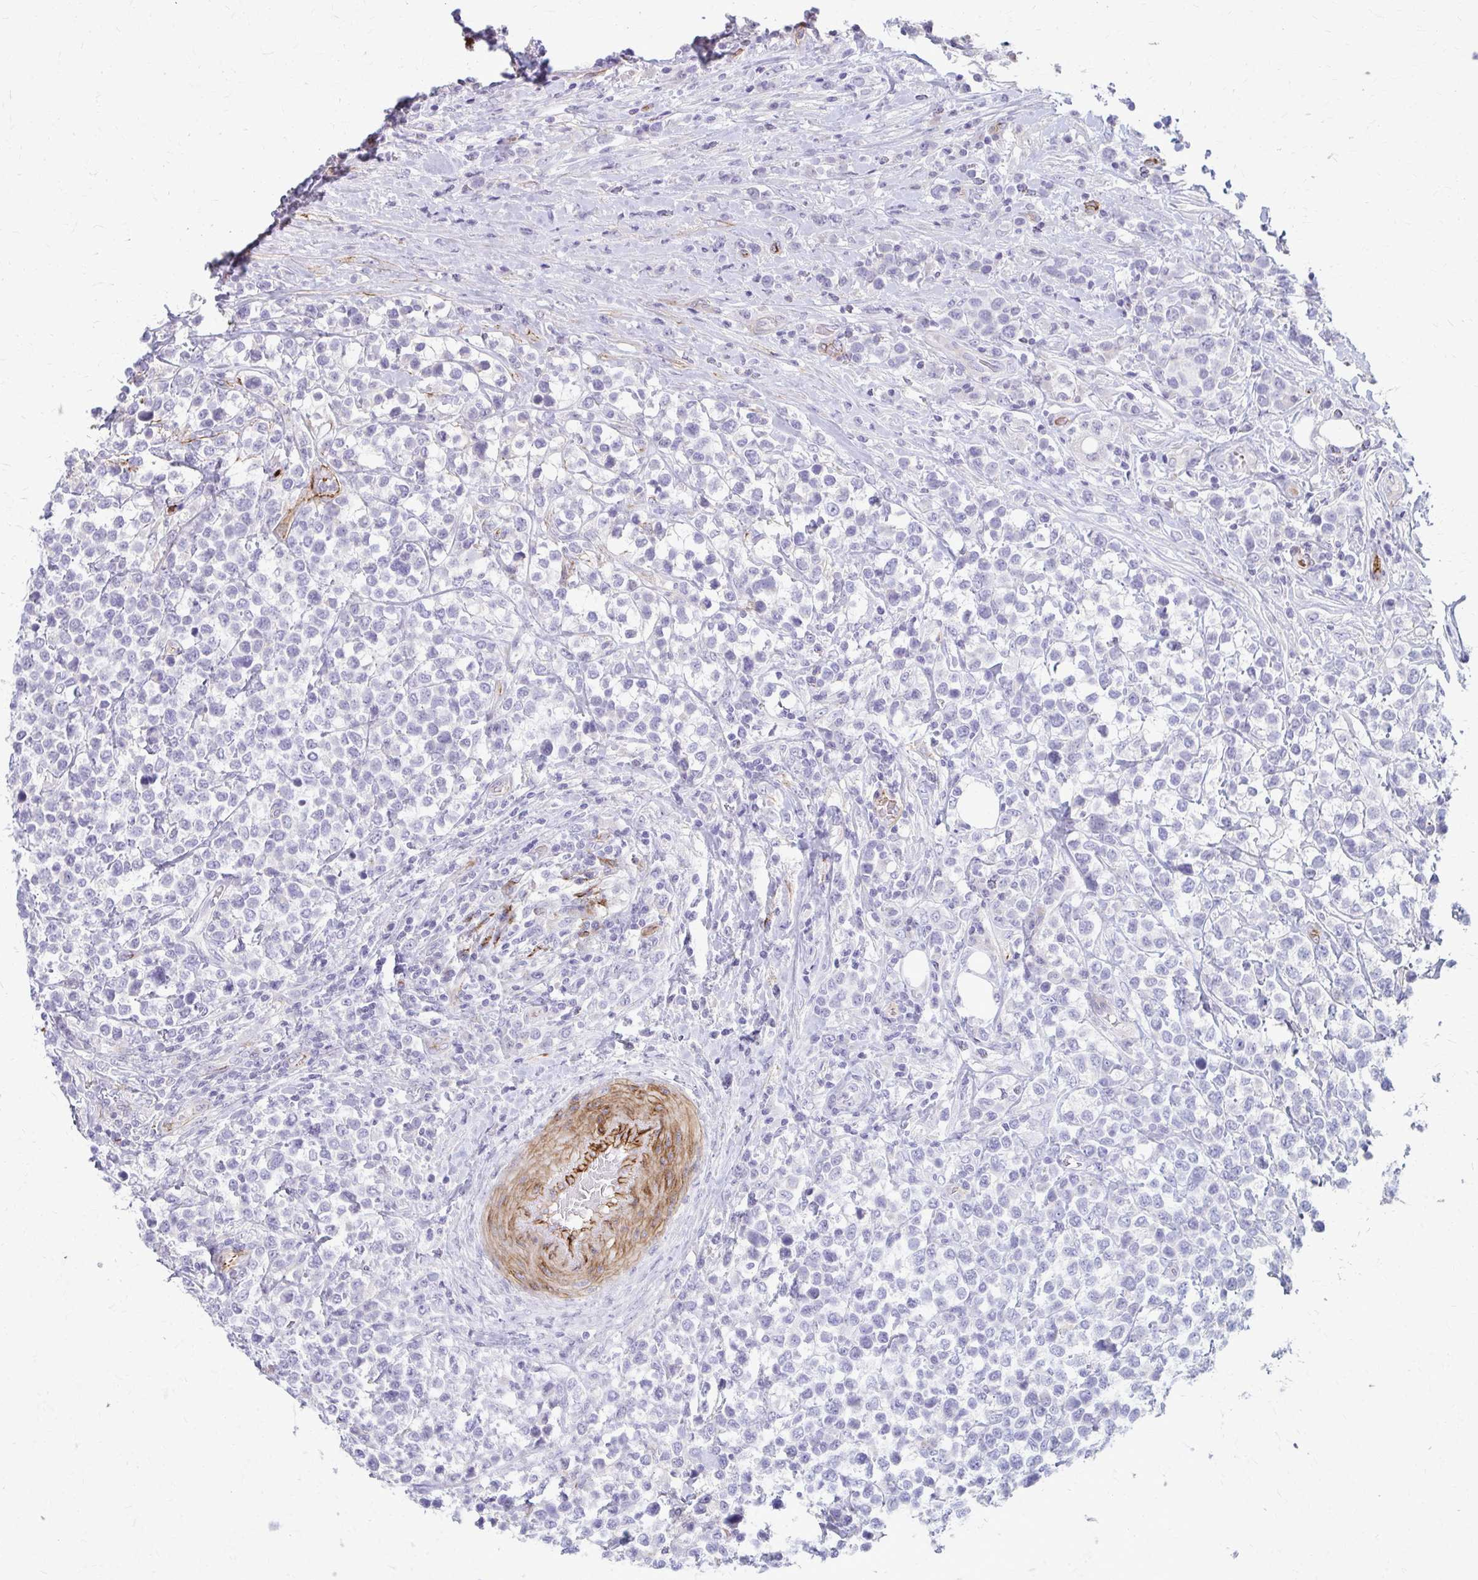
{"staining": {"intensity": "negative", "quantity": "none", "location": "none"}, "tissue": "lymphoma", "cell_type": "Tumor cells", "image_type": "cancer", "snomed": [{"axis": "morphology", "description": "Malignant lymphoma, non-Hodgkin's type, High grade"}, {"axis": "topography", "description": "Soft tissue"}], "caption": "There is no significant staining in tumor cells of high-grade malignant lymphoma, non-Hodgkin's type.", "gene": "ADIPOQ", "patient": {"sex": "female", "age": 56}}